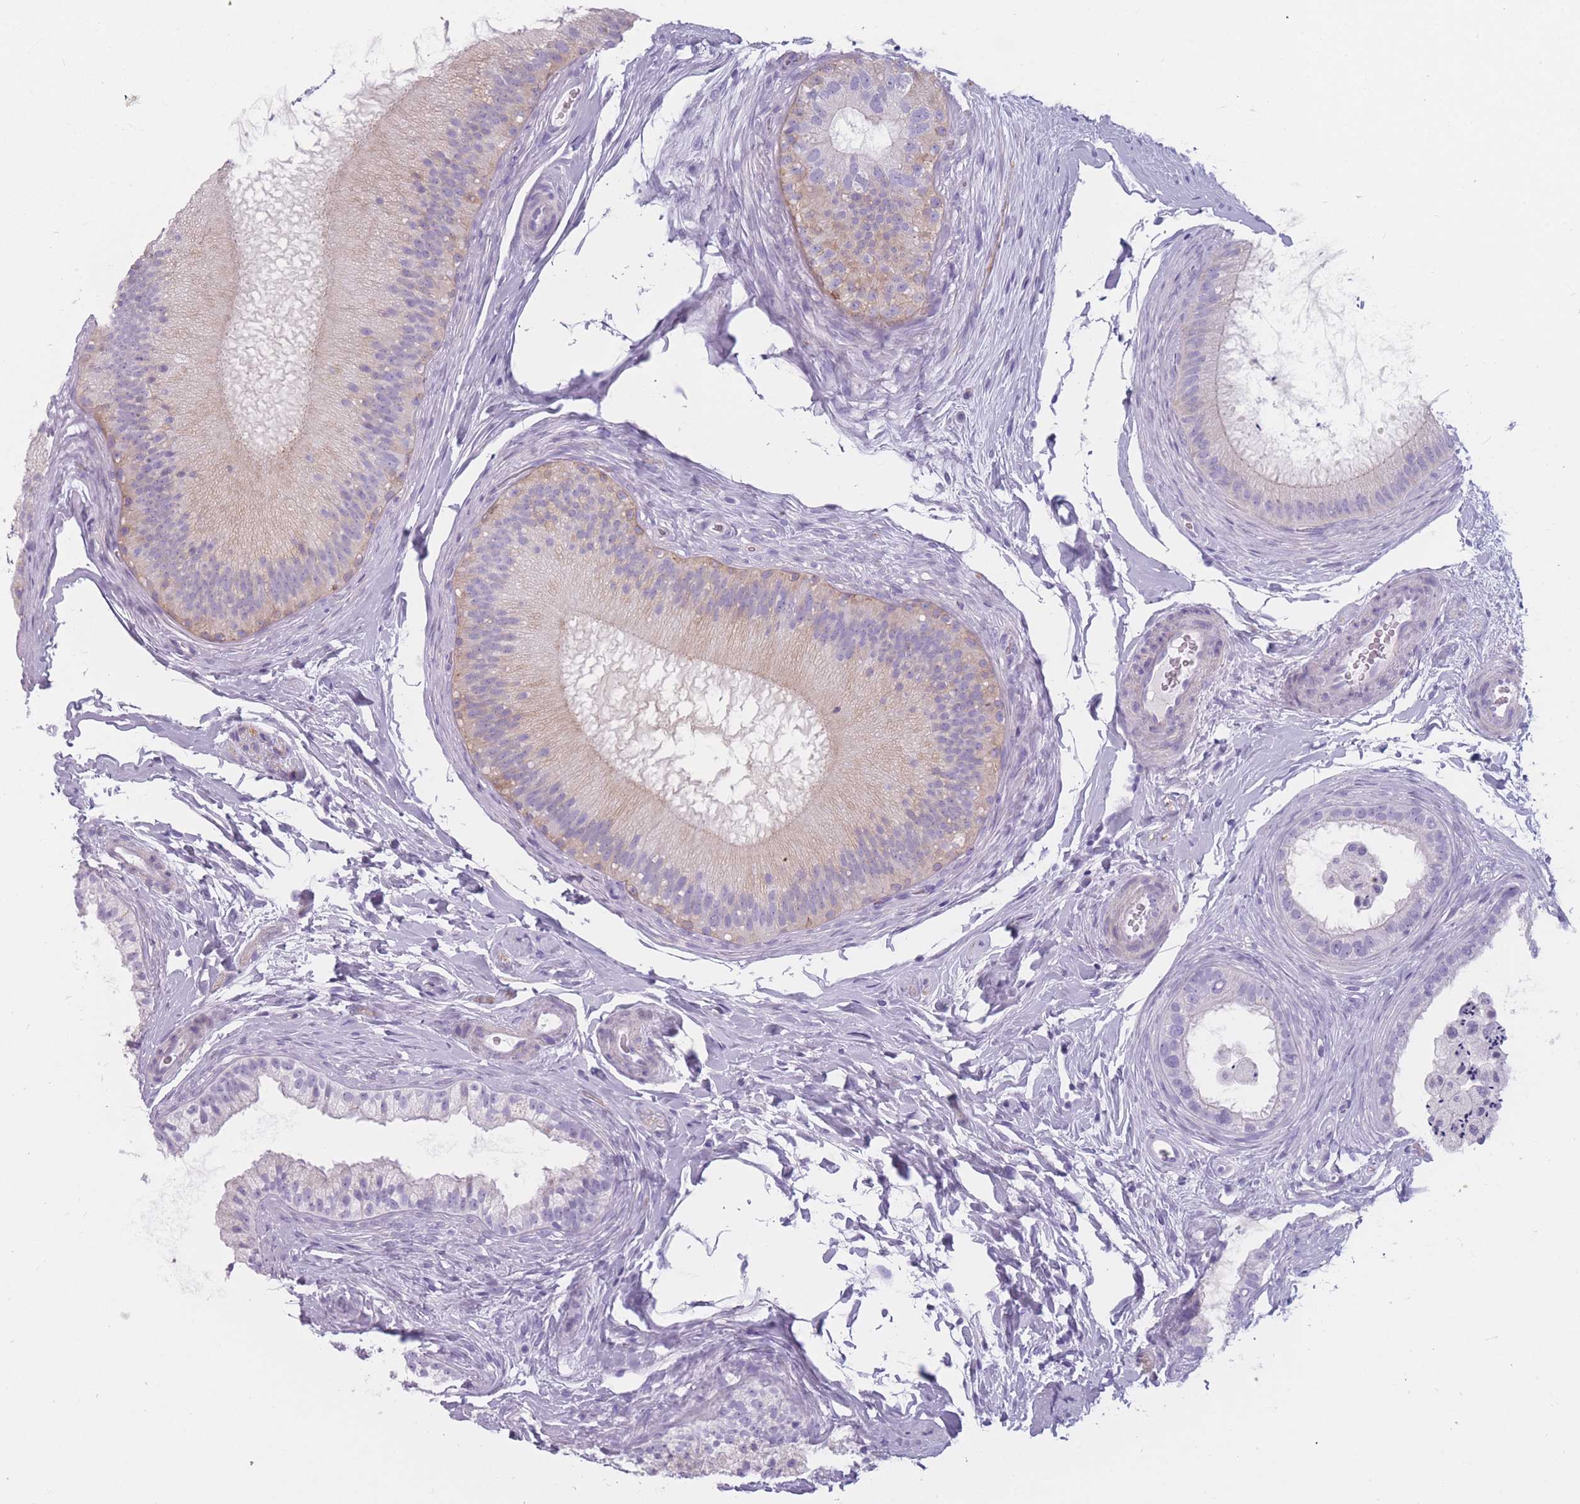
{"staining": {"intensity": "weak", "quantity": "<25%", "location": "cytoplasmic/membranous"}, "tissue": "epididymis", "cell_type": "Glandular cells", "image_type": "normal", "snomed": [{"axis": "morphology", "description": "Normal tissue, NOS"}, {"axis": "topography", "description": "Epididymis"}], "caption": "Unremarkable epididymis was stained to show a protein in brown. There is no significant positivity in glandular cells.", "gene": "PPFIA3", "patient": {"sex": "male", "age": 45}}